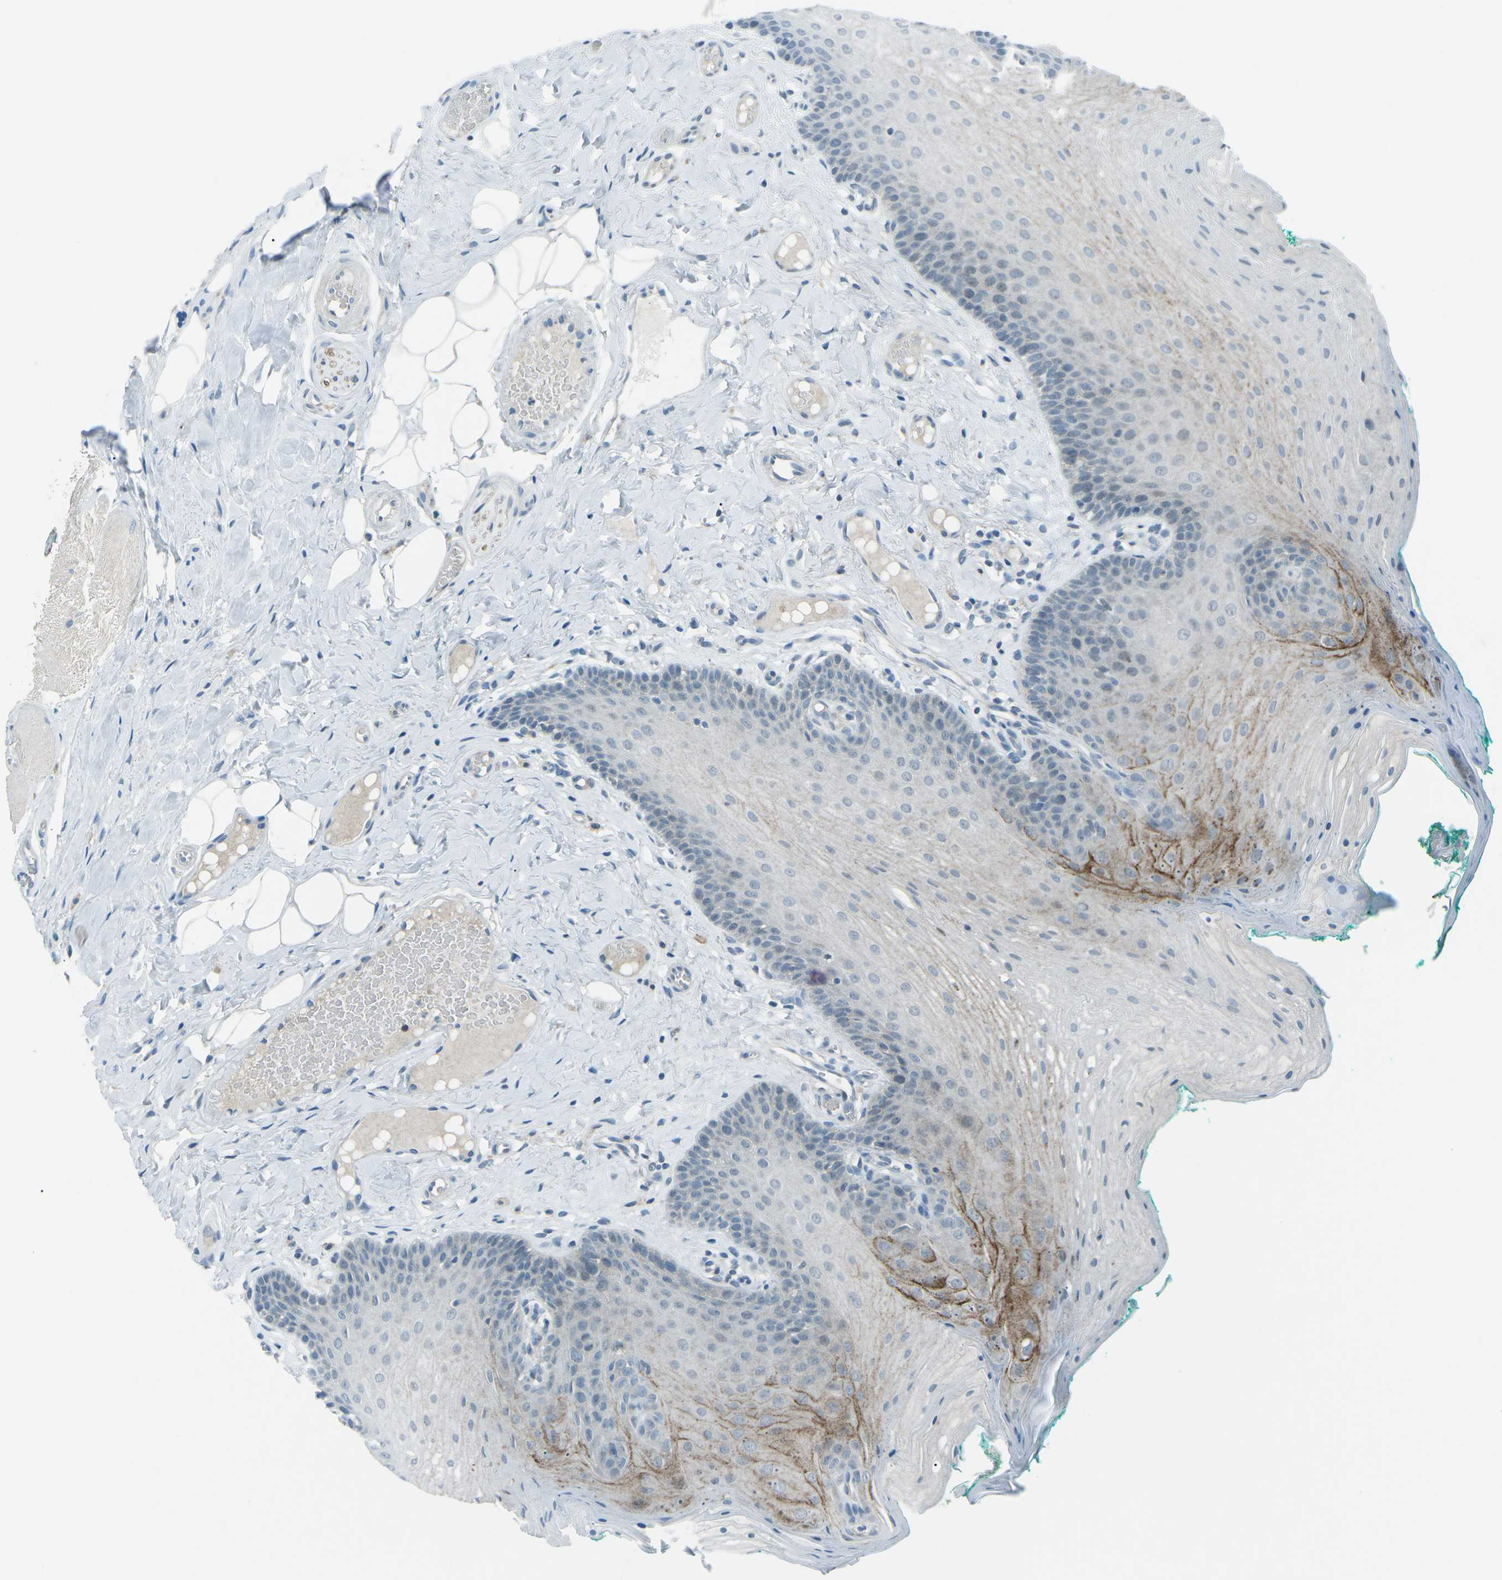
{"staining": {"intensity": "moderate", "quantity": "<25%", "location": "cytoplasmic/membranous"}, "tissue": "oral mucosa", "cell_type": "Squamous epithelial cells", "image_type": "normal", "snomed": [{"axis": "morphology", "description": "Normal tissue, NOS"}, {"axis": "topography", "description": "Oral tissue"}], "caption": "High-magnification brightfield microscopy of normal oral mucosa stained with DAB (brown) and counterstained with hematoxylin (blue). squamous epithelial cells exhibit moderate cytoplasmic/membranous staining is seen in about<25% of cells.", "gene": "PRKCA", "patient": {"sex": "male", "age": 58}}